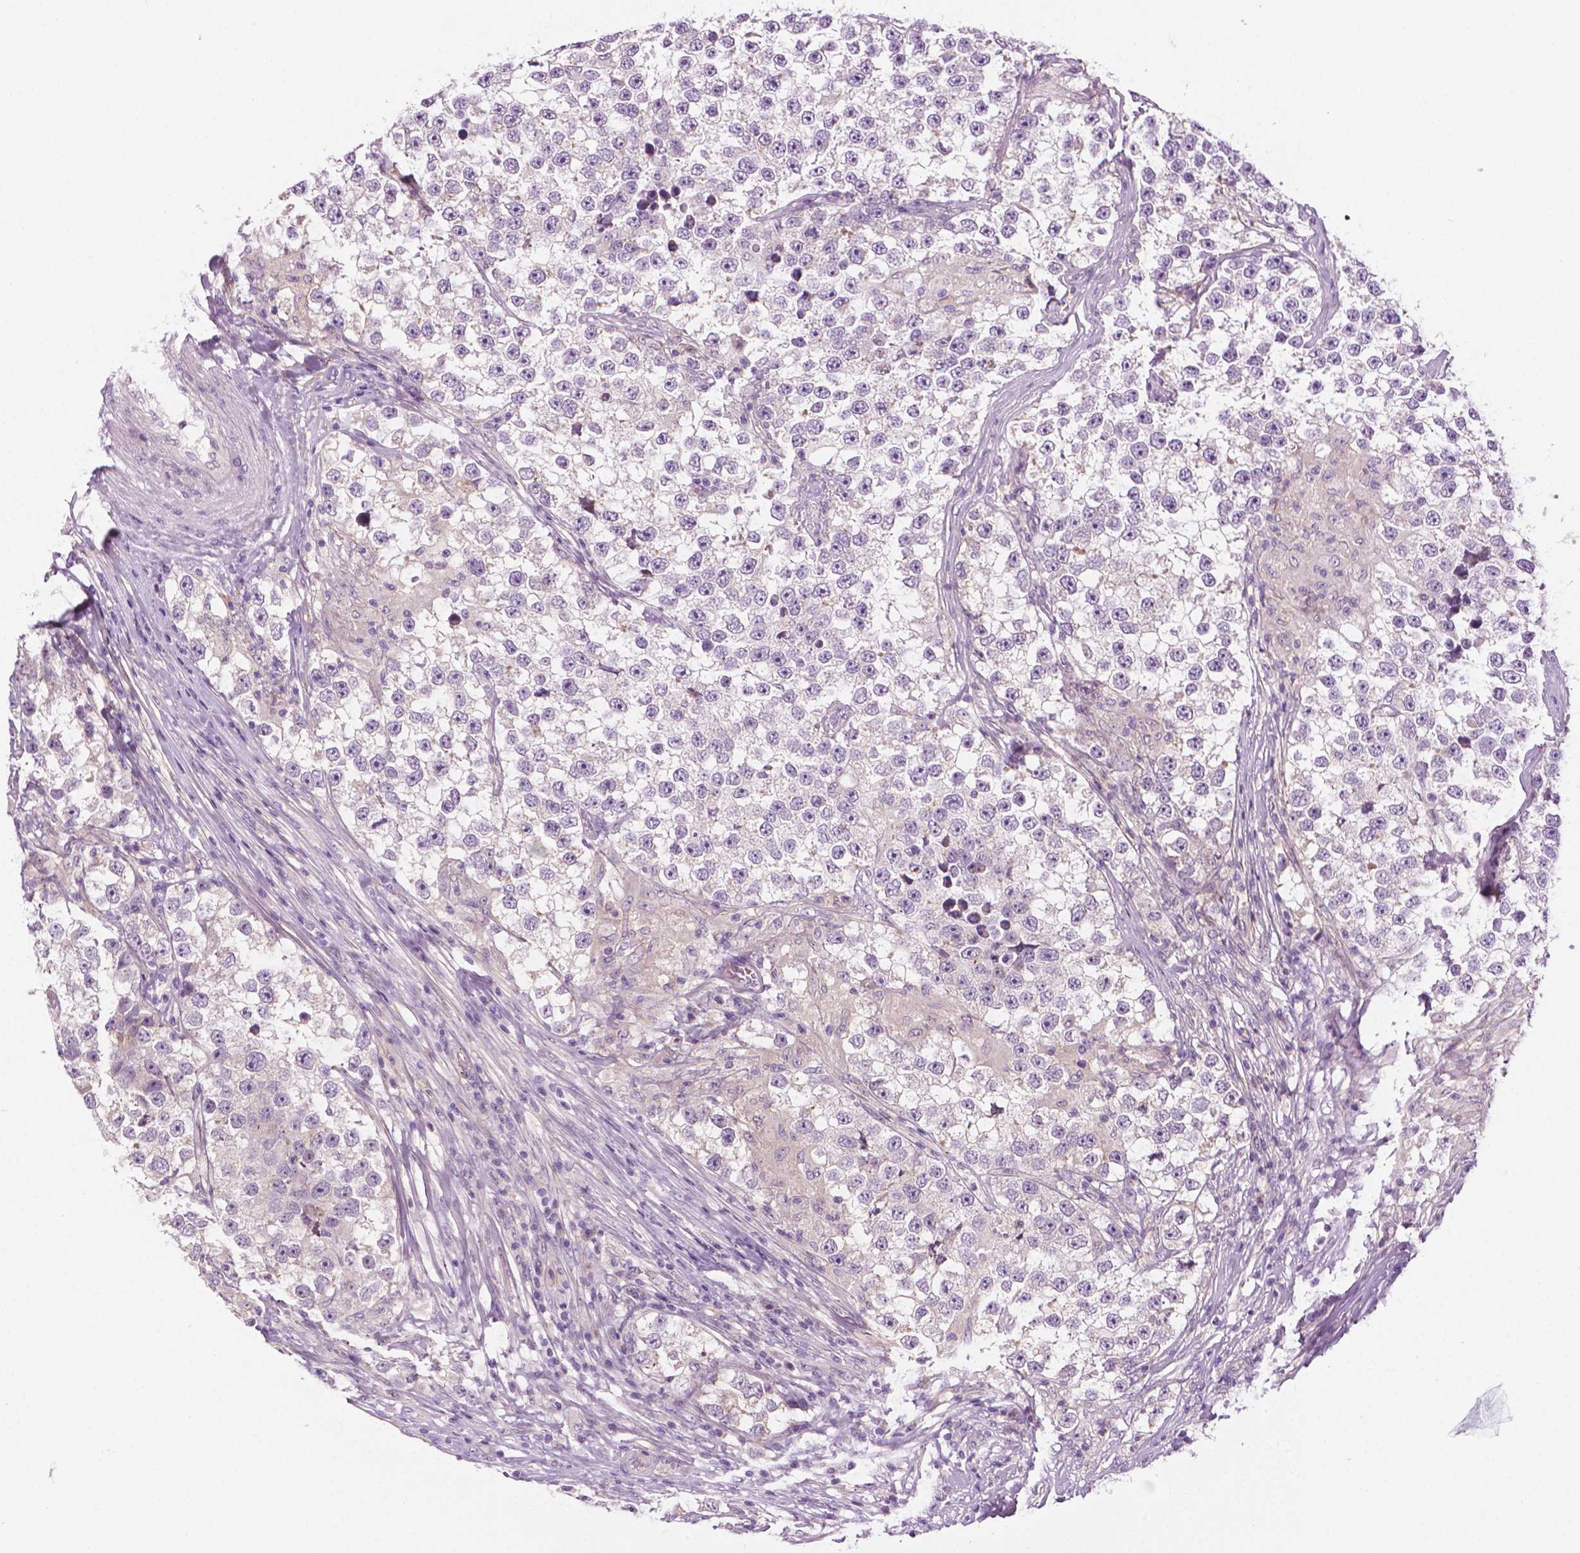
{"staining": {"intensity": "negative", "quantity": "none", "location": "none"}, "tissue": "testis cancer", "cell_type": "Tumor cells", "image_type": "cancer", "snomed": [{"axis": "morphology", "description": "Seminoma, NOS"}, {"axis": "topography", "description": "Testis"}], "caption": "Immunohistochemical staining of testis seminoma demonstrates no significant staining in tumor cells.", "gene": "MCOLN3", "patient": {"sex": "male", "age": 46}}